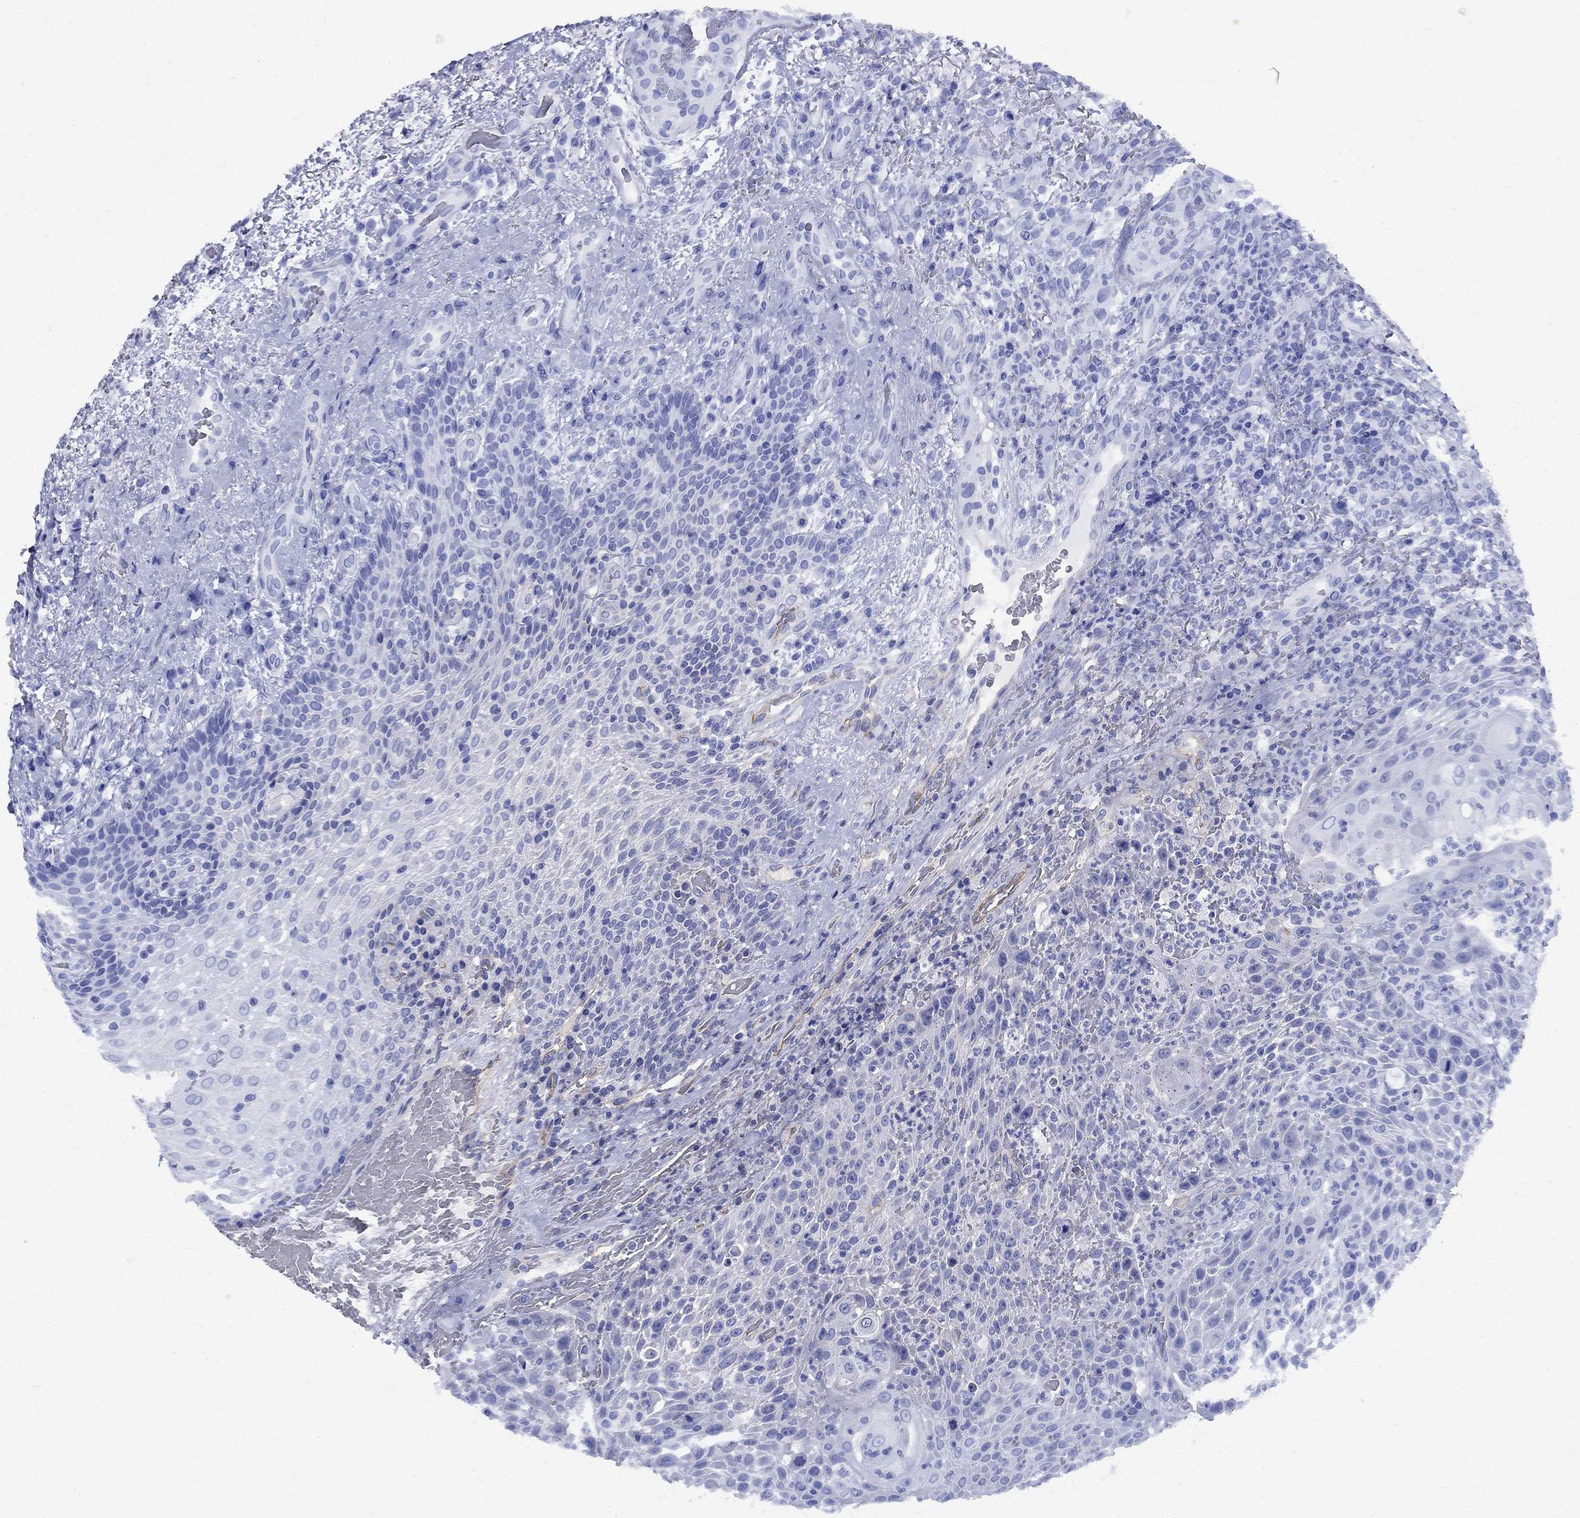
{"staining": {"intensity": "negative", "quantity": "none", "location": "none"}, "tissue": "head and neck cancer", "cell_type": "Tumor cells", "image_type": "cancer", "snomed": [{"axis": "morphology", "description": "Squamous cell carcinoma, NOS"}, {"axis": "topography", "description": "Head-Neck"}], "caption": "A histopathology image of human head and neck cancer (squamous cell carcinoma) is negative for staining in tumor cells. The staining was performed using DAB (3,3'-diaminobenzidine) to visualize the protein expression in brown, while the nuclei were stained in blue with hematoxylin (Magnification: 20x).", "gene": "SMCP", "patient": {"sex": "male", "age": 69}}